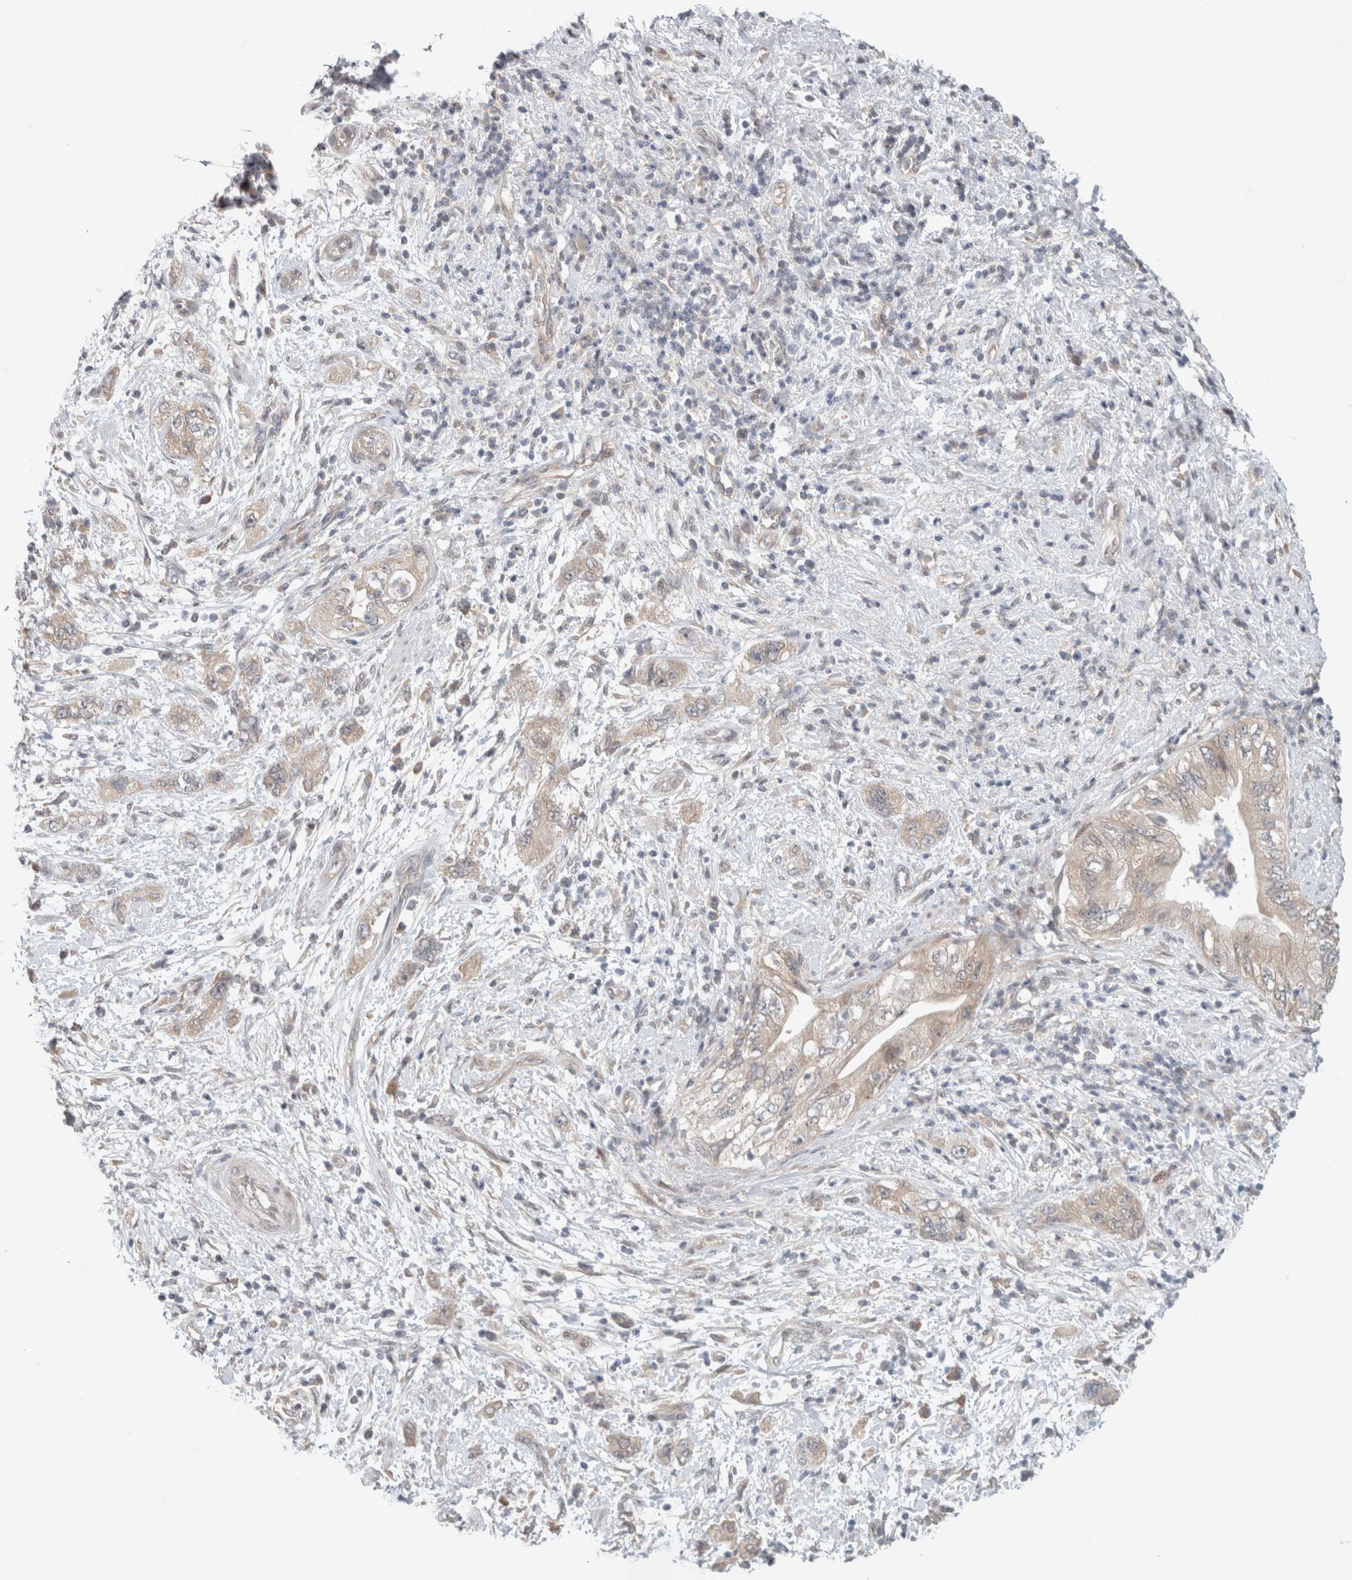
{"staining": {"intensity": "weak", "quantity": "<25%", "location": "cytoplasmic/membranous"}, "tissue": "pancreatic cancer", "cell_type": "Tumor cells", "image_type": "cancer", "snomed": [{"axis": "morphology", "description": "Adenocarcinoma, NOS"}, {"axis": "topography", "description": "Pancreas"}], "caption": "Tumor cells show no significant expression in pancreatic cancer. The staining is performed using DAB (3,3'-diaminobenzidine) brown chromogen with nuclei counter-stained in using hematoxylin.", "gene": "RASAL2", "patient": {"sex": "female", "age": 73}}